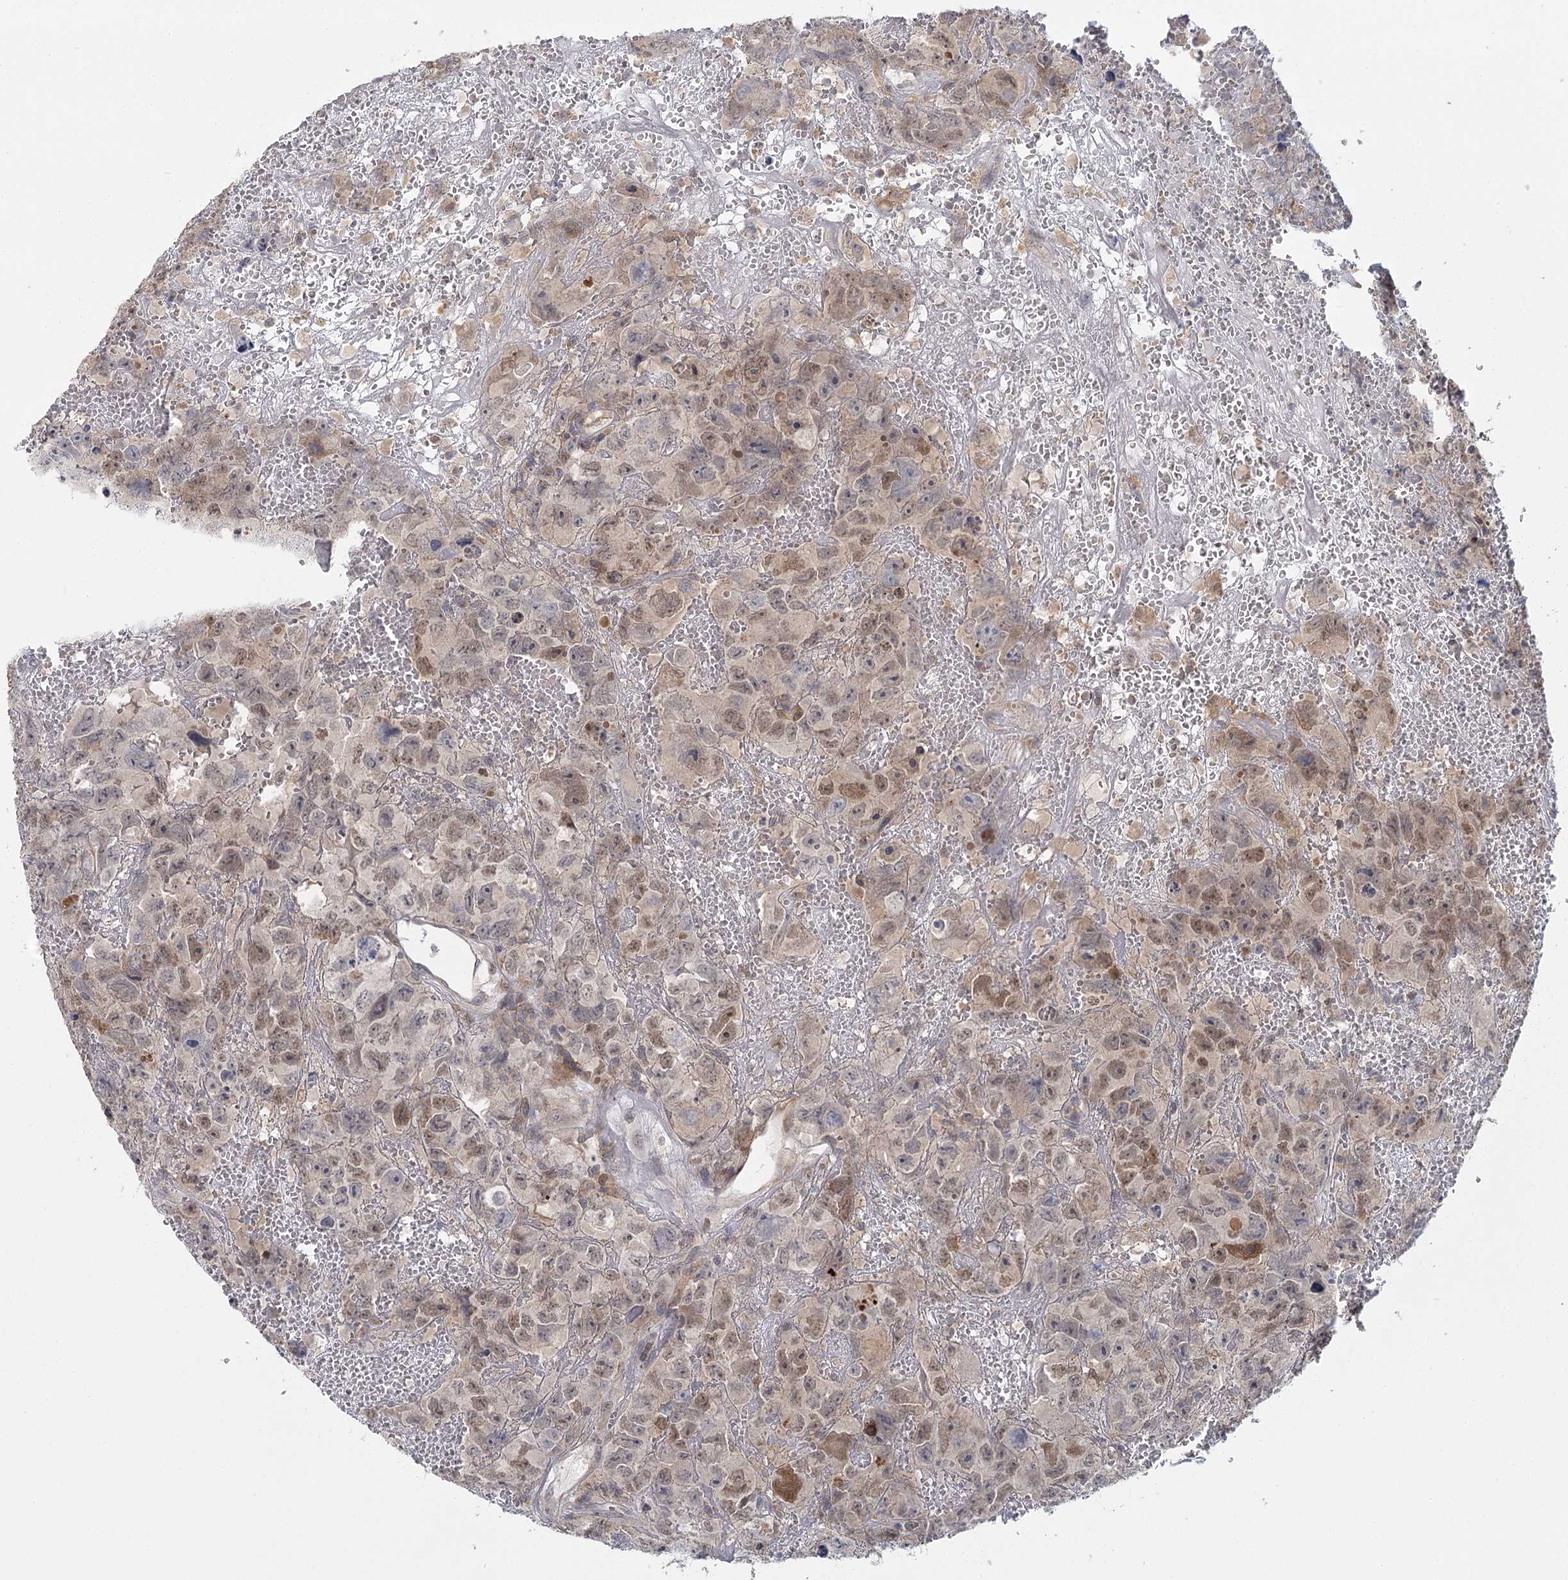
{"staining": {"intensity": "moderate", "quantity": "25%-75%", "location": "nuclear"}, "tissue": "testis cancer", "cell_type": "Tumor cells", "image_type": "cancer", "snomed": [{"axis": "morphology", "description": "Carcinoma, Embryonal, NOS"}, {"axis": "topography", "description": "Testis"}], "caption": "Immunohistochemical staining of testis cancer (embryonal carcinoma) shows medium levels of moderate nuclear protein positivity in approximately 25%-75% of tumor cells.", "gene": "USP11", "patient": {"sex": "male", "age": 45}}